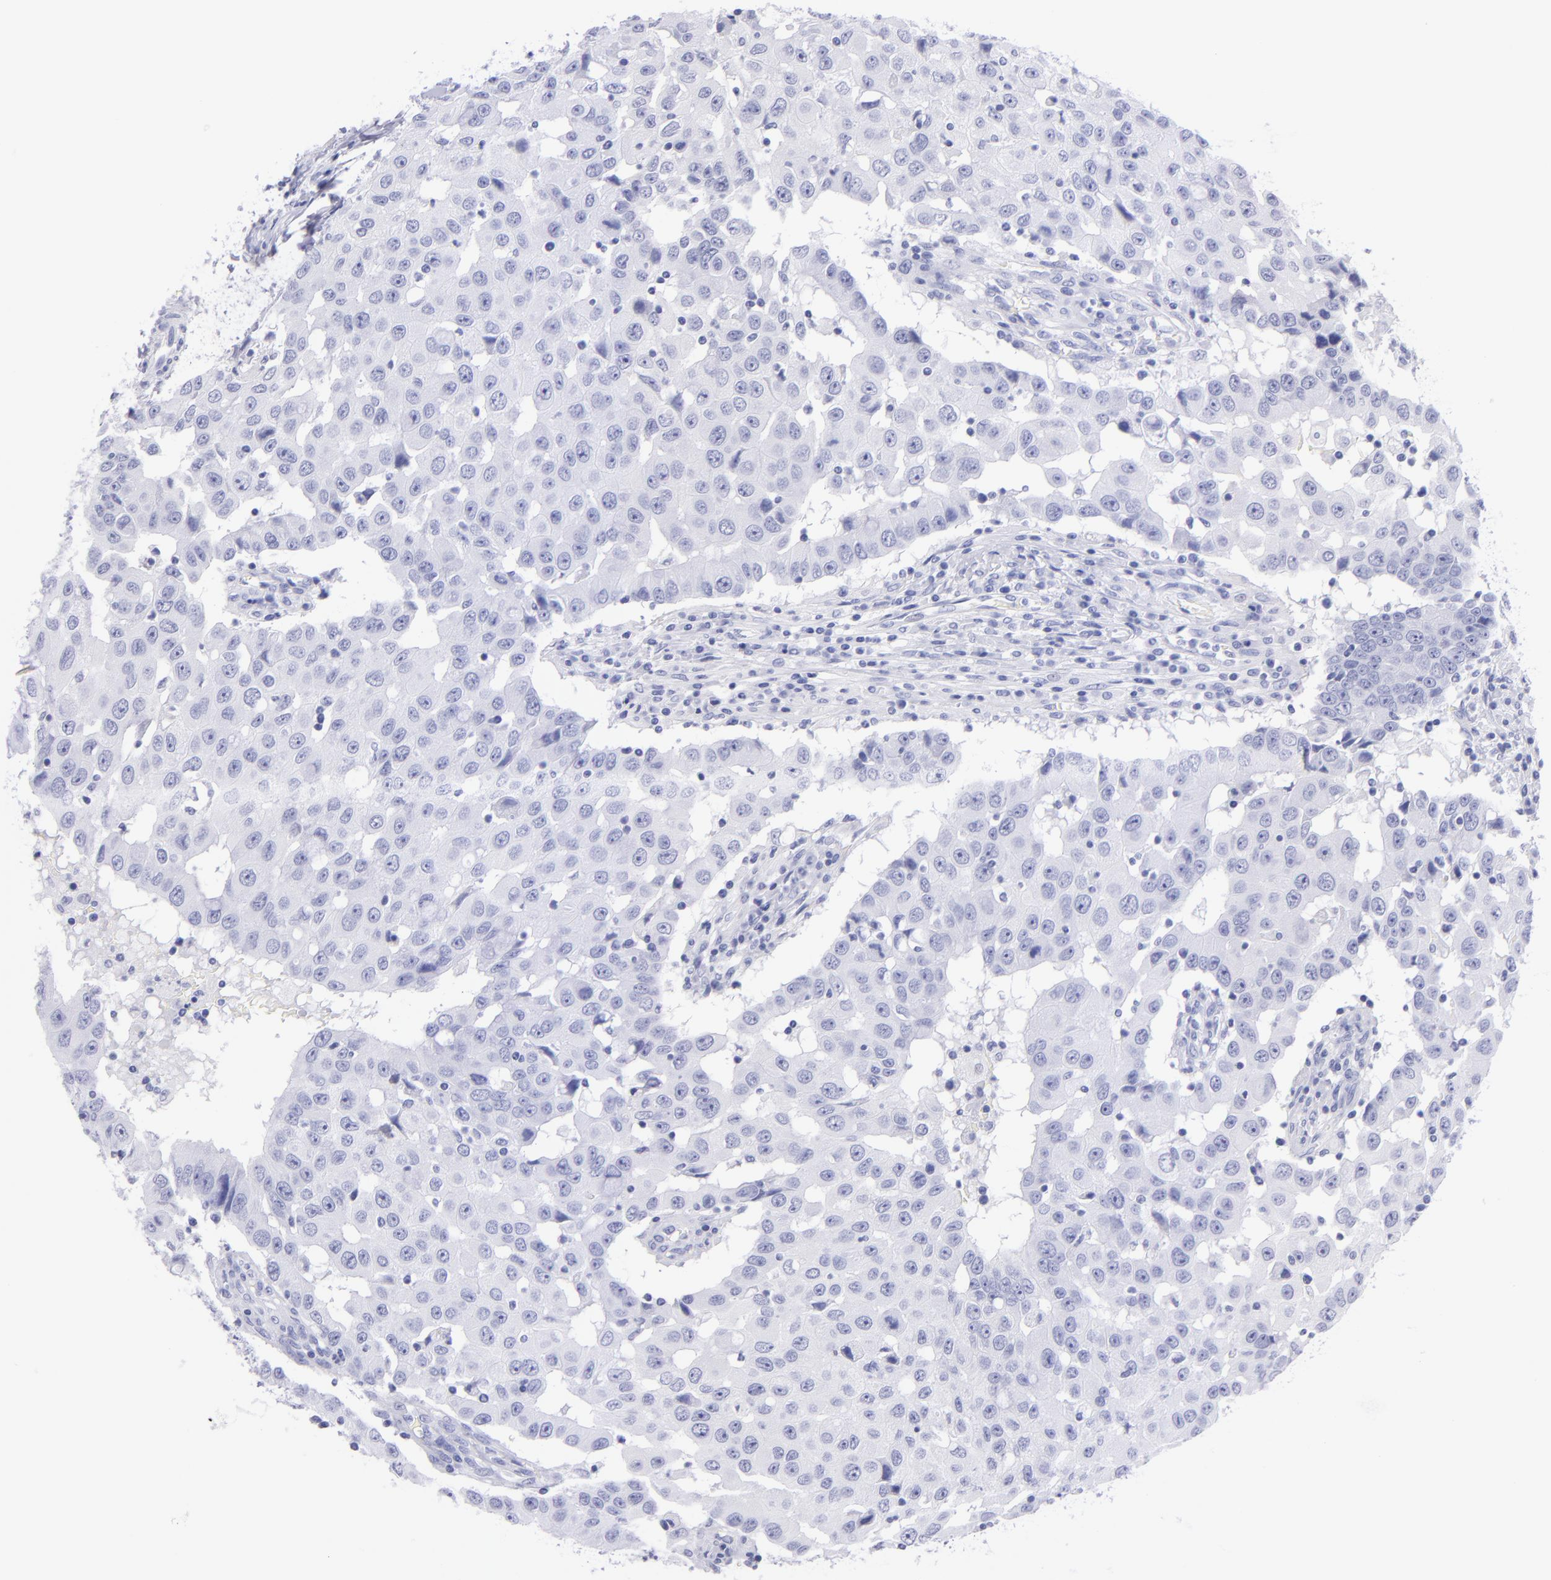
{"staining": {"intensity": "negative", "quantity": "none", "location": "none"}, "tissue": "breast cancer", "cell_type": "Tumor cells", "image_type": "cancer", "snomed": [{"axis": "morphology", "description": "Duct carcinoma"}, {"axis": "topography", "description": "Breast"}], "caption": "Immunohistochemistry (IHC) of breast invasive ductal carcinoma shows no positivity in tumor cells. The staining was performed using DAB to visualize the protein expression in brown, while the nuclei were stained in blue with hematoxylin (Magnification: 20x).", "gene": "CNP", "patient": {"sex": "female", "age": 27}}